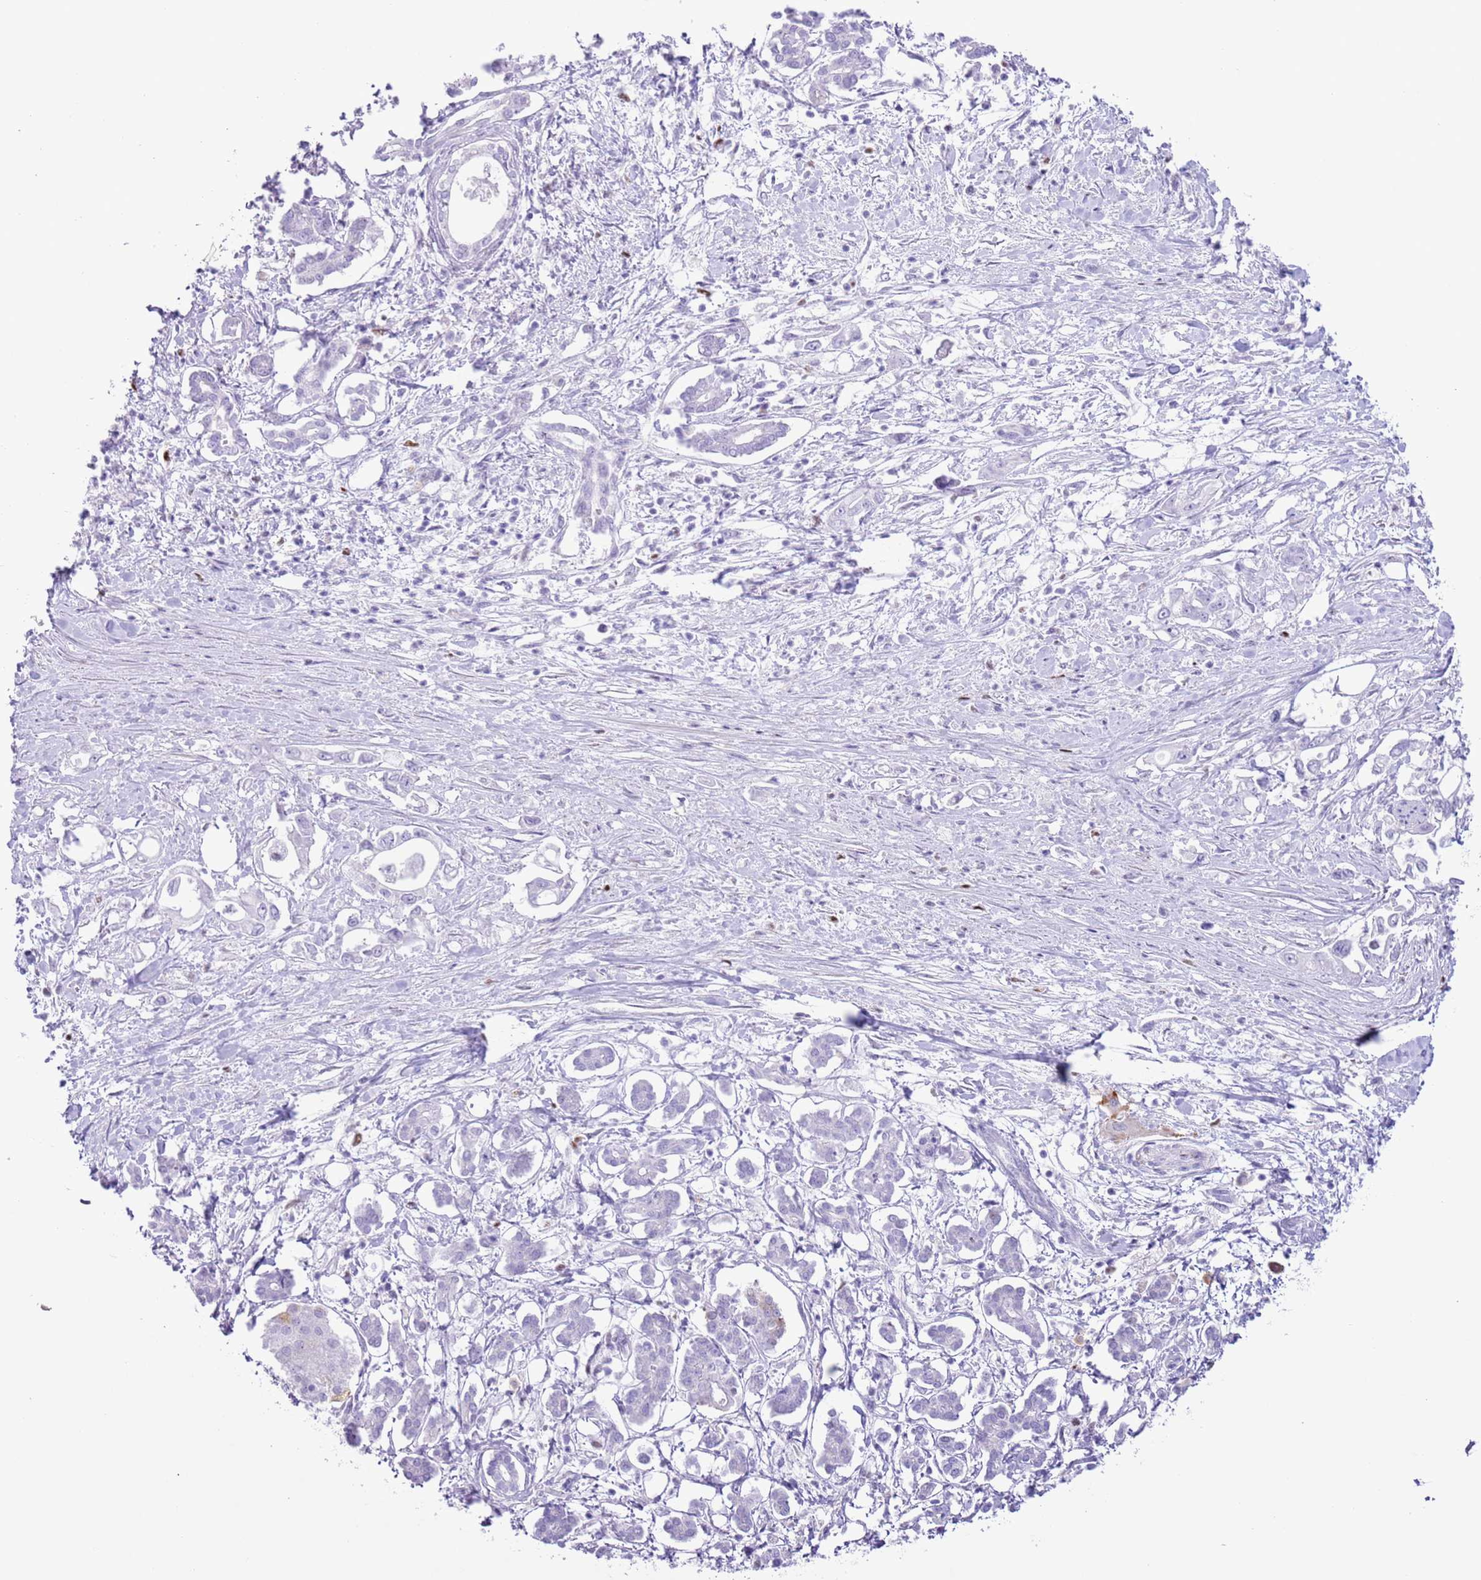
{"staining": {"intensity": "negative", "quantity": "none", "location": "none"}, "tissue": "pancreatic cancer", "cell_type": "Tumor cells", "image_type": "cancer", "snomed": [{"axis": "morphology", "description": "Adenocarcinoma, NOS"}, {"axis": "topography", "description": "Pancreas"}], "caption": "Adenocarcinoma (pancreatic) stained for a protein using IHC reveals no staining tumor cells.", "gene": "SLC7A14", "patient": {"sex": "male", "age": 61}}